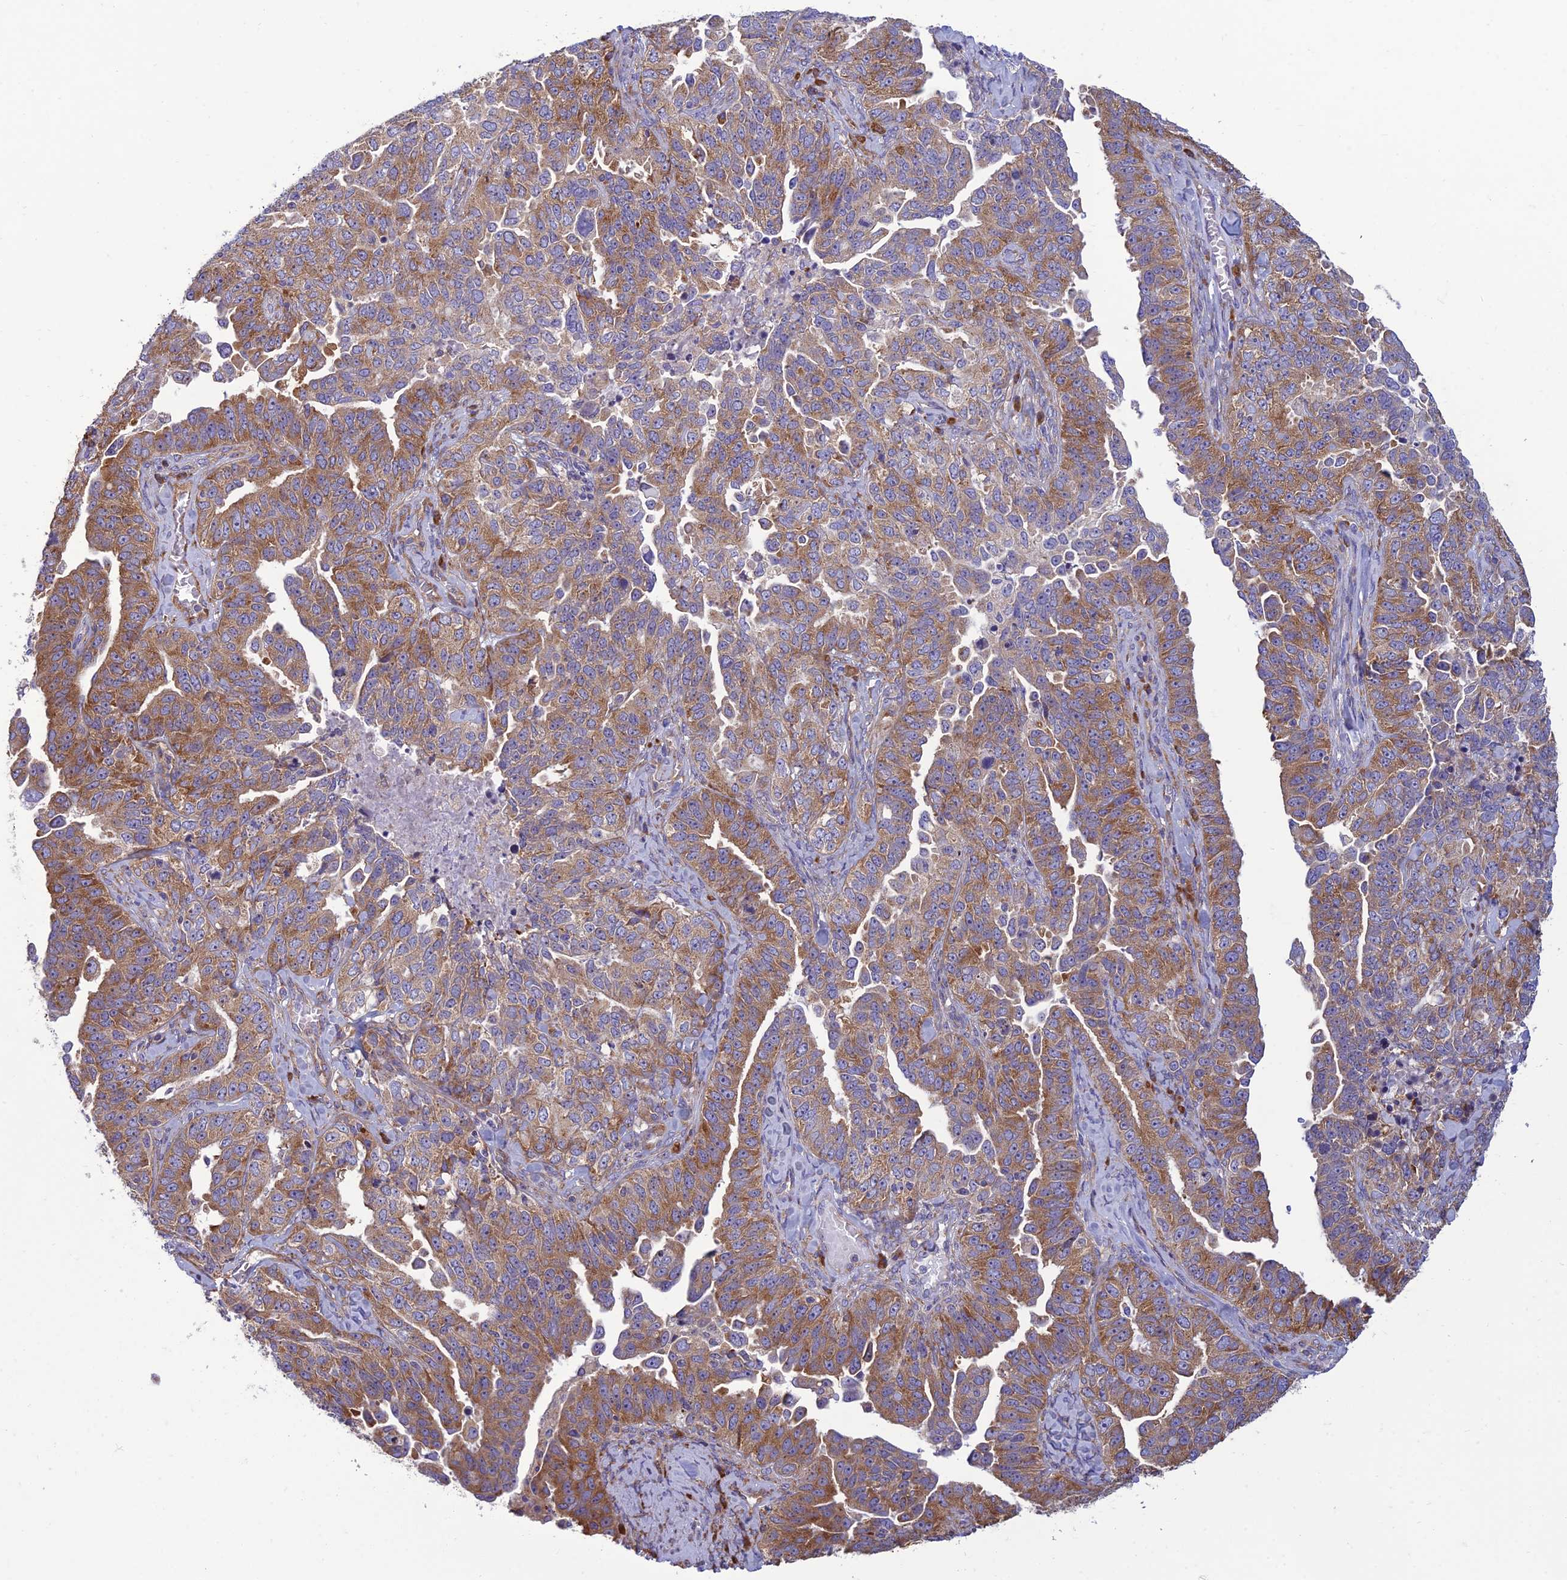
{"staining": {"intensity": "moderate", "quantity": ">75%", "location": "cytoplasmic/membranous"}, "tissue": "ovarian cancer", "cell_type": "Tumor cells", "image_type": "cancer", "snomed": [{"axis": "morphology", "description": "Carcinoma, endometroid"}, {"axis": "topography", "description": "Ovary"}], "caption": "Immunohistochemistry (IHC) (DAB) staining of endometroid carcinoma (ovarian) exhibits moderate cytoplasmic/membranous protein expression in about >75% of tumor cells.", "gene": "RPL17-C18orf32", "patient": {"sex": "female", "age": 62}}